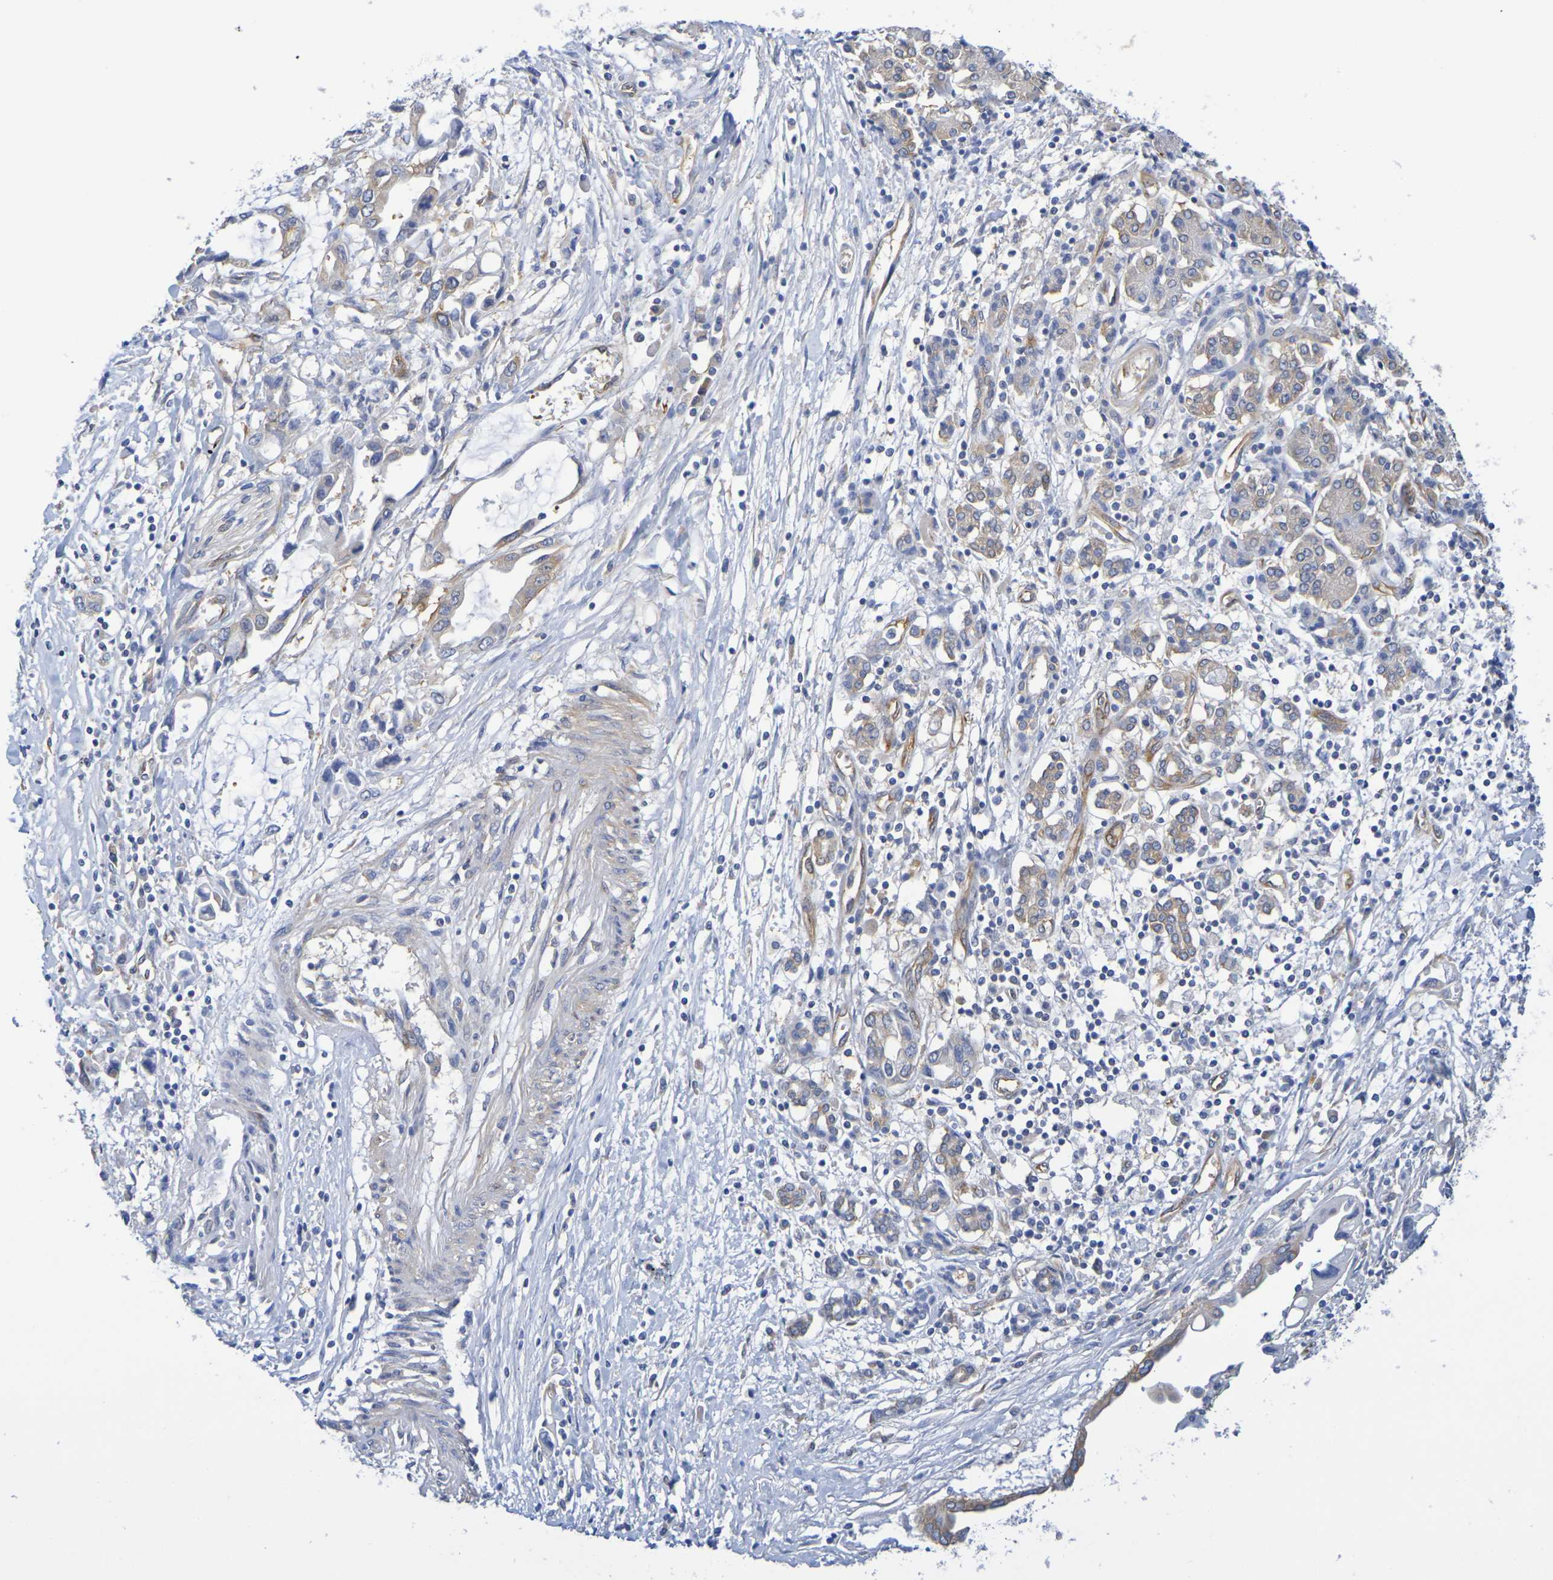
{"staining": {"intensity": "weak", "quantity": "25%-75%", "location": "cytoplasmic/membranous"}, "tissue": "pancreatic cancer", "cell_type": "Tumor cells", "image_type": "cancer", "snomed": [{"axis": "morphology", "description": "Adenocarcinoma, NOS"}, {"axis": "topography", "description": "Pancreas"}], "caption": "DAB (3,3'-diaminobenzidine) immunohistochemical staining of adenocarcinoma (pancreatic) exhibits weak cytoplasmic/membranous protein staining in approximately 25%-75% of tumor cells.", "gene": "TMCC3", "patient": {"sex": "female", "age": 57}}